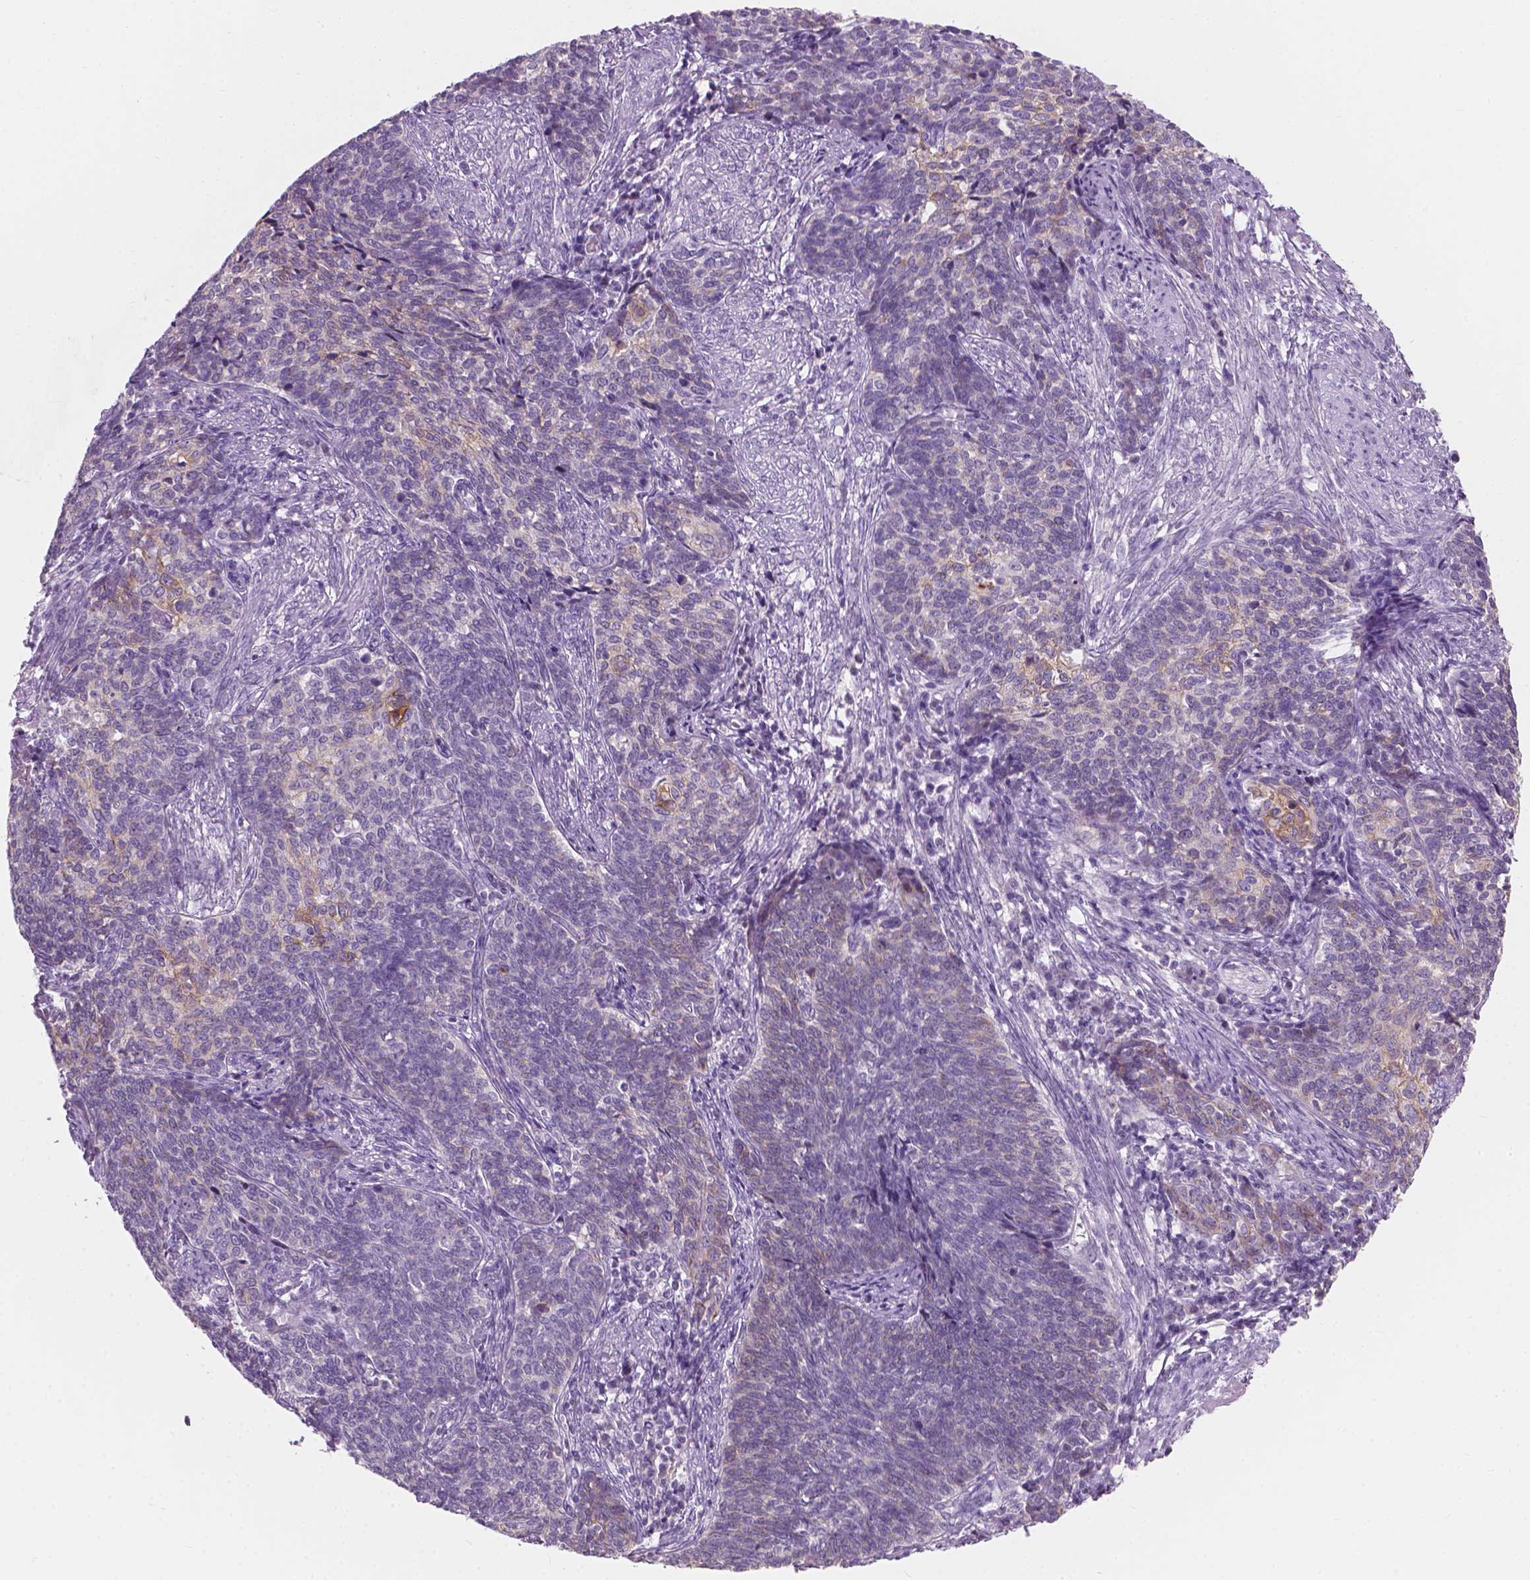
{"staining": {"intensity": "negative", "quantity": "none", "location": "none"}, "tissue": "cervical cancer", "cell_type": "Tumor cells", "image_type": "cancer", "snomed": [{"axis": "morphology", "description": "Squamous cell carcinoma, NOS"}, {"axis": "topography", "description": "Cervix"}], "caption": "Micrograph shows no protein staining in tumor cells of cervical cancer (squamous cell carcinoma) tissue.", "gene": "GPRC5A", "patient": {"sex": "female", "age": 39}}